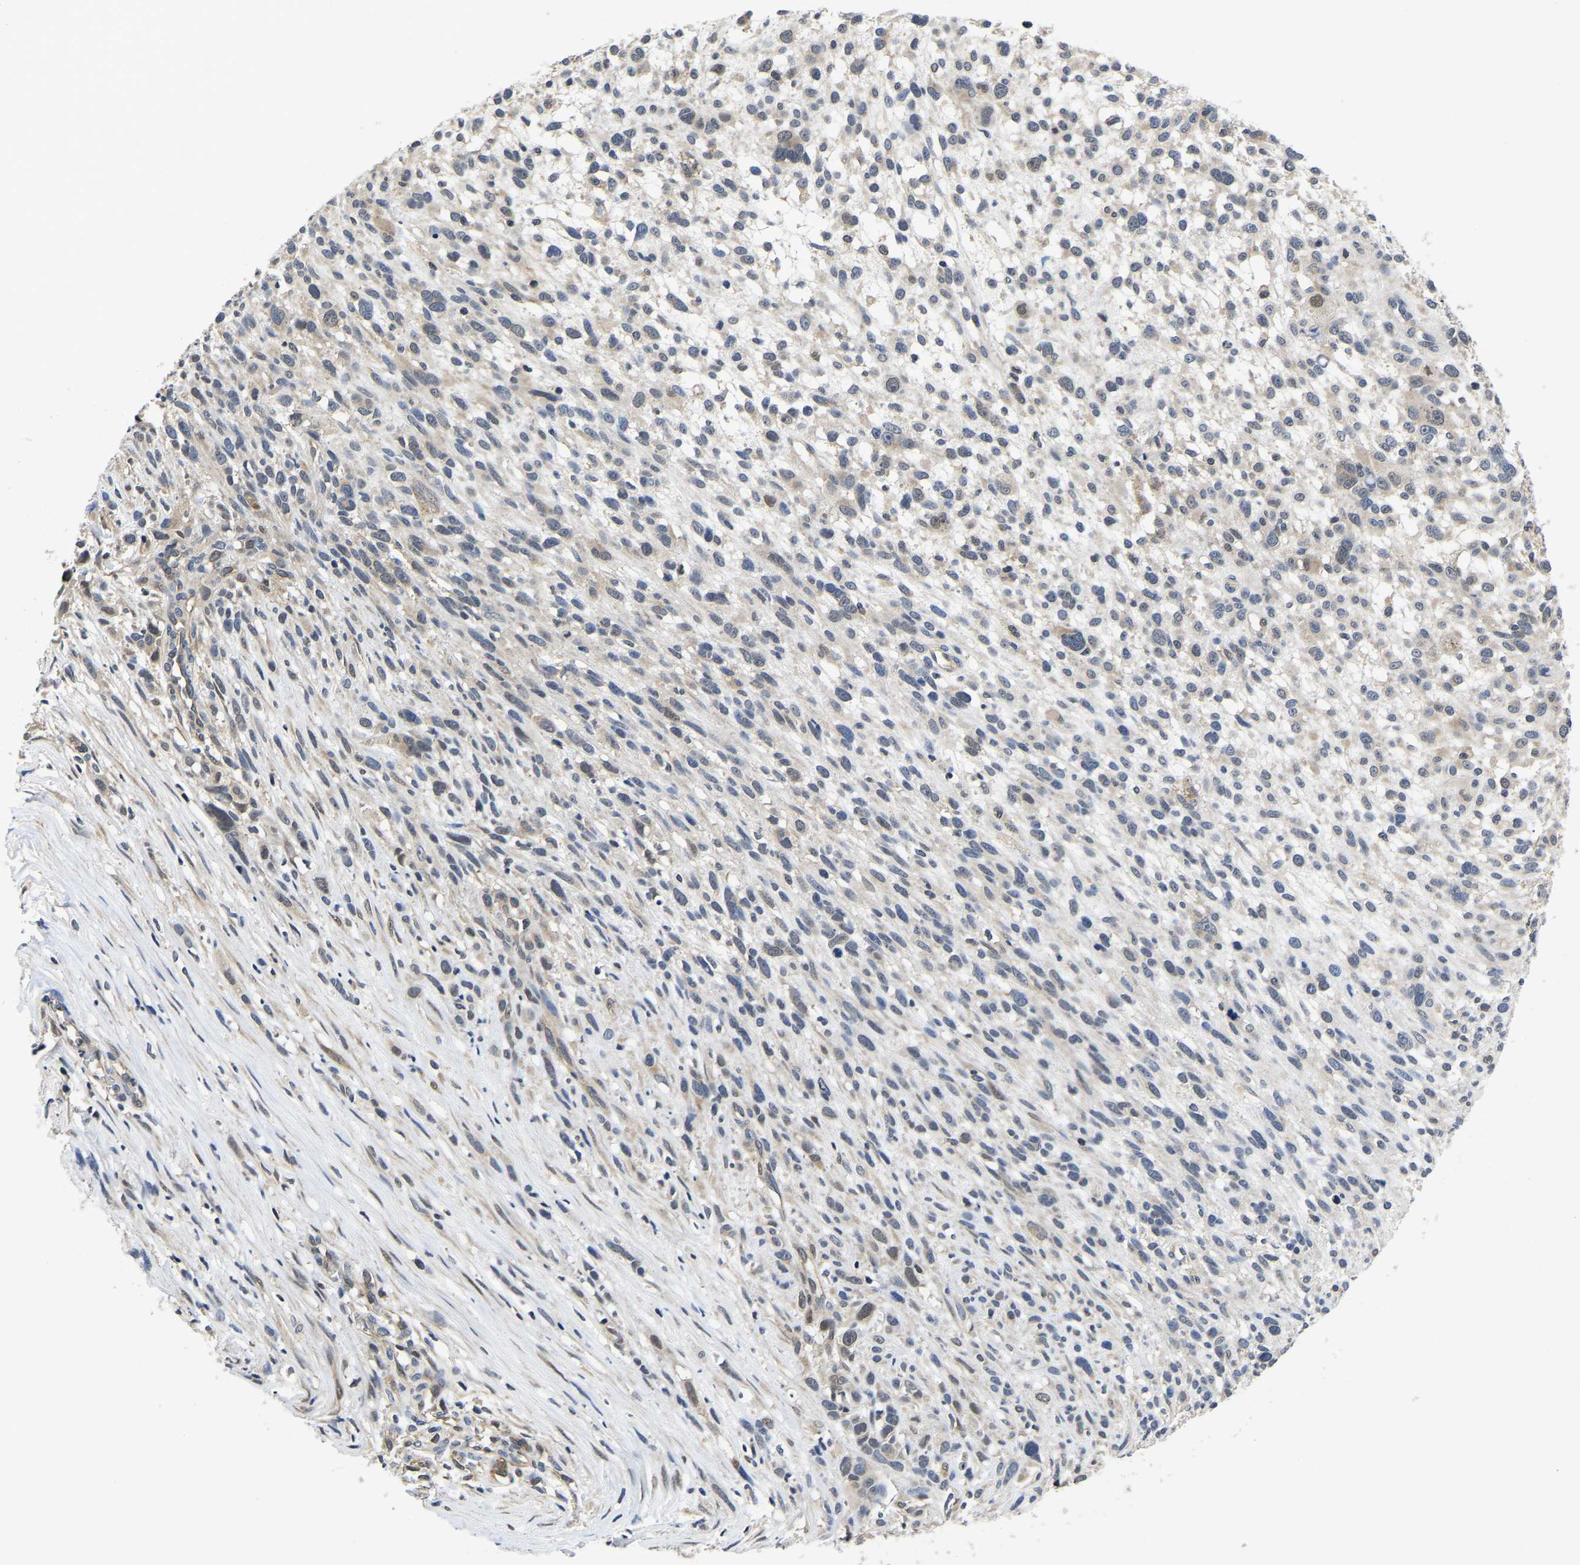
{"staining": {"intensity": "negative", "quantity": "none", "location": "none"}, "tissue": "melanoma", "cell_type": "Tumor cells", "image_type": "cancer", "snomed": [{"axis": "morphology", "description": "Malignant melanoma, NOS"}, {"axis": "topography", "description": "Skin"}], "caption": "High magnification brightfield microscopy of melanoma stained with DAB (brown) and counterstained with hematoxylin (blue): tumor cells show no significant staining.", "gene": "MCOLN2", "patient": {"sex": "female", "age": 55}}